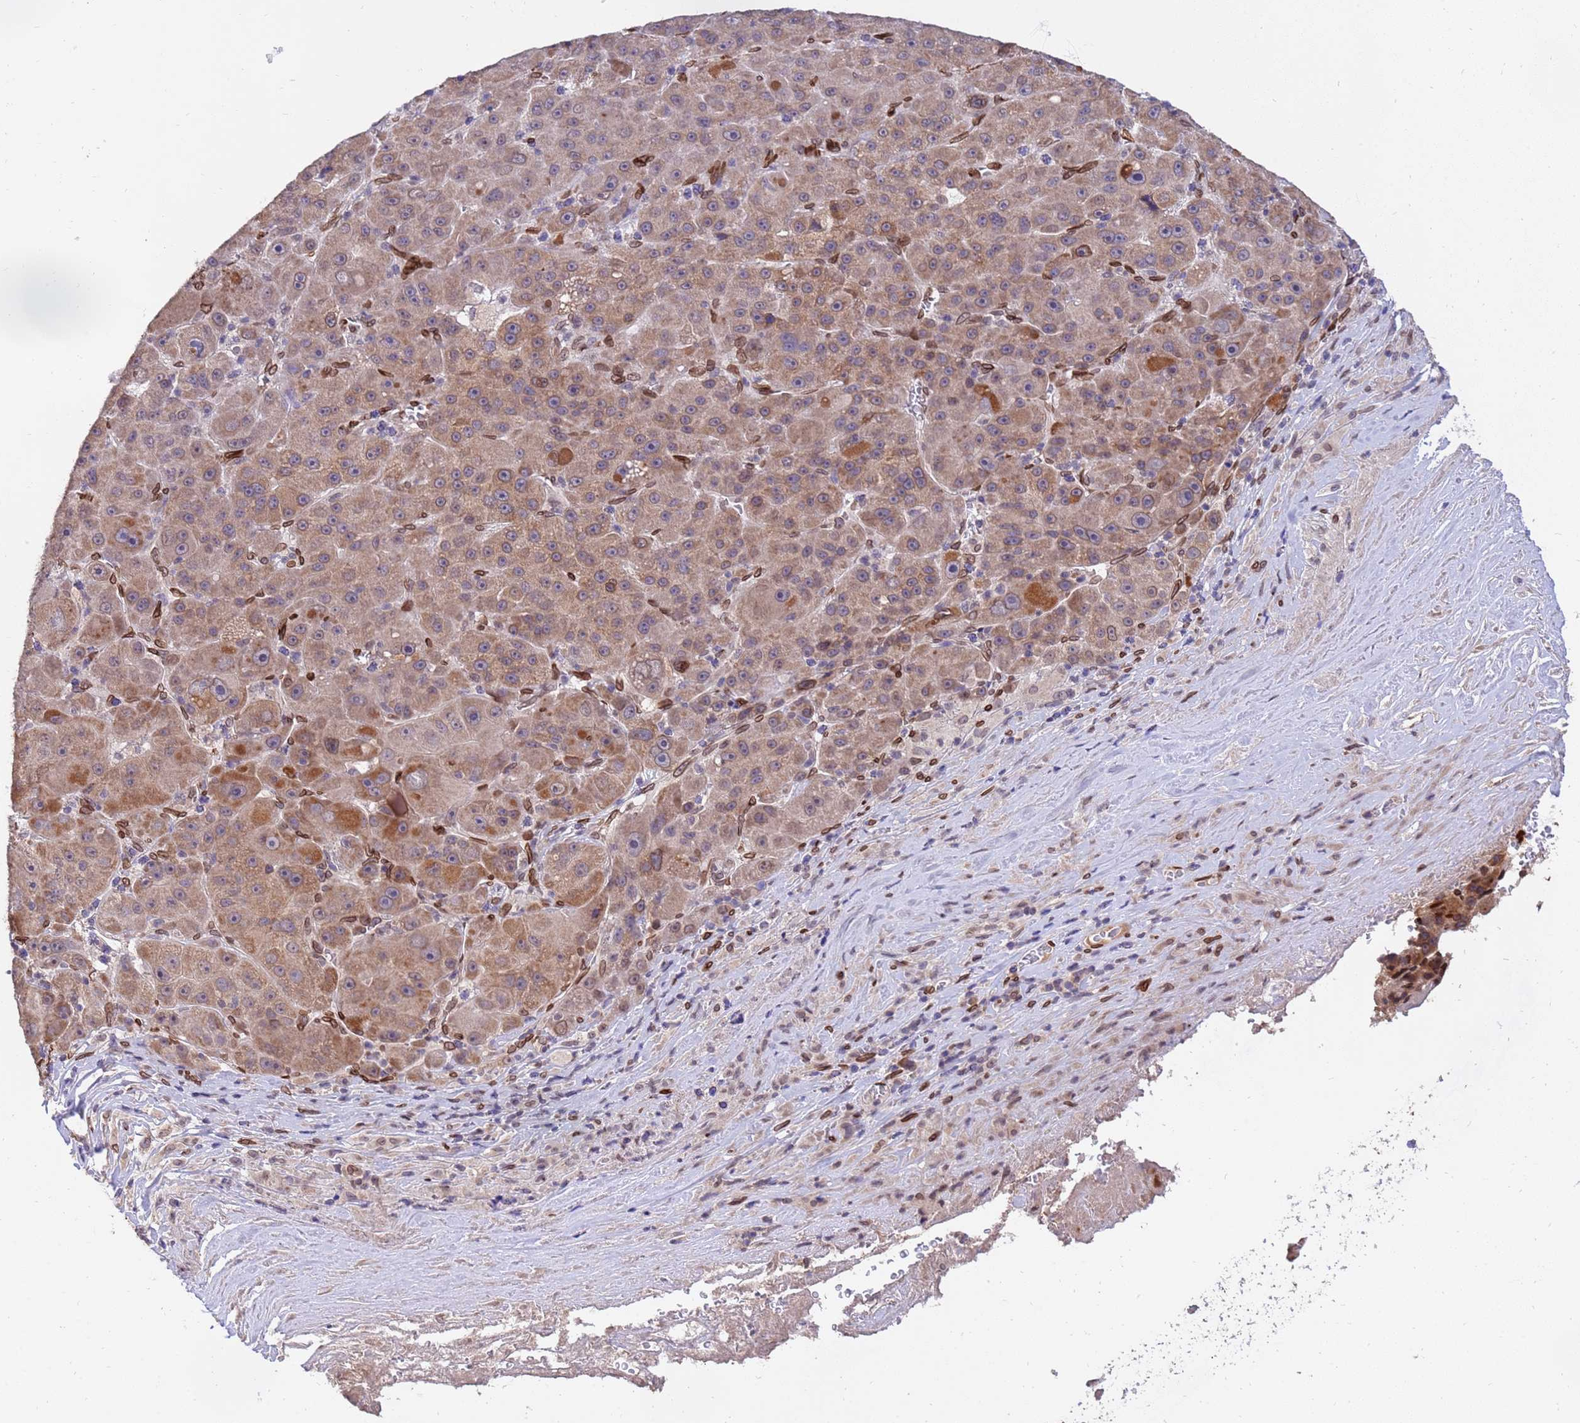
{"staining": {"intensity": "moderate", "quantity": "25%-75%", "location": "cytoplasmic/membranous,nuclear"}, "tissue": "liver cancer", "cell_type": "Tumor cells", "image_type": "cancer", "snomed": [{"axis": "morphology", "description": "Carcinoma, Hepatocellular, NOS"}, {"axis": "topography", "description": "Liver"}], "caption": "Protein expression analysis of liver cancer shows moderate cytoplasmic/membranous and nuclear positivity in about 25%-75% of tumor cells.", "gene": "GPR135", "patient": {"sex": "male", "age": 76}}